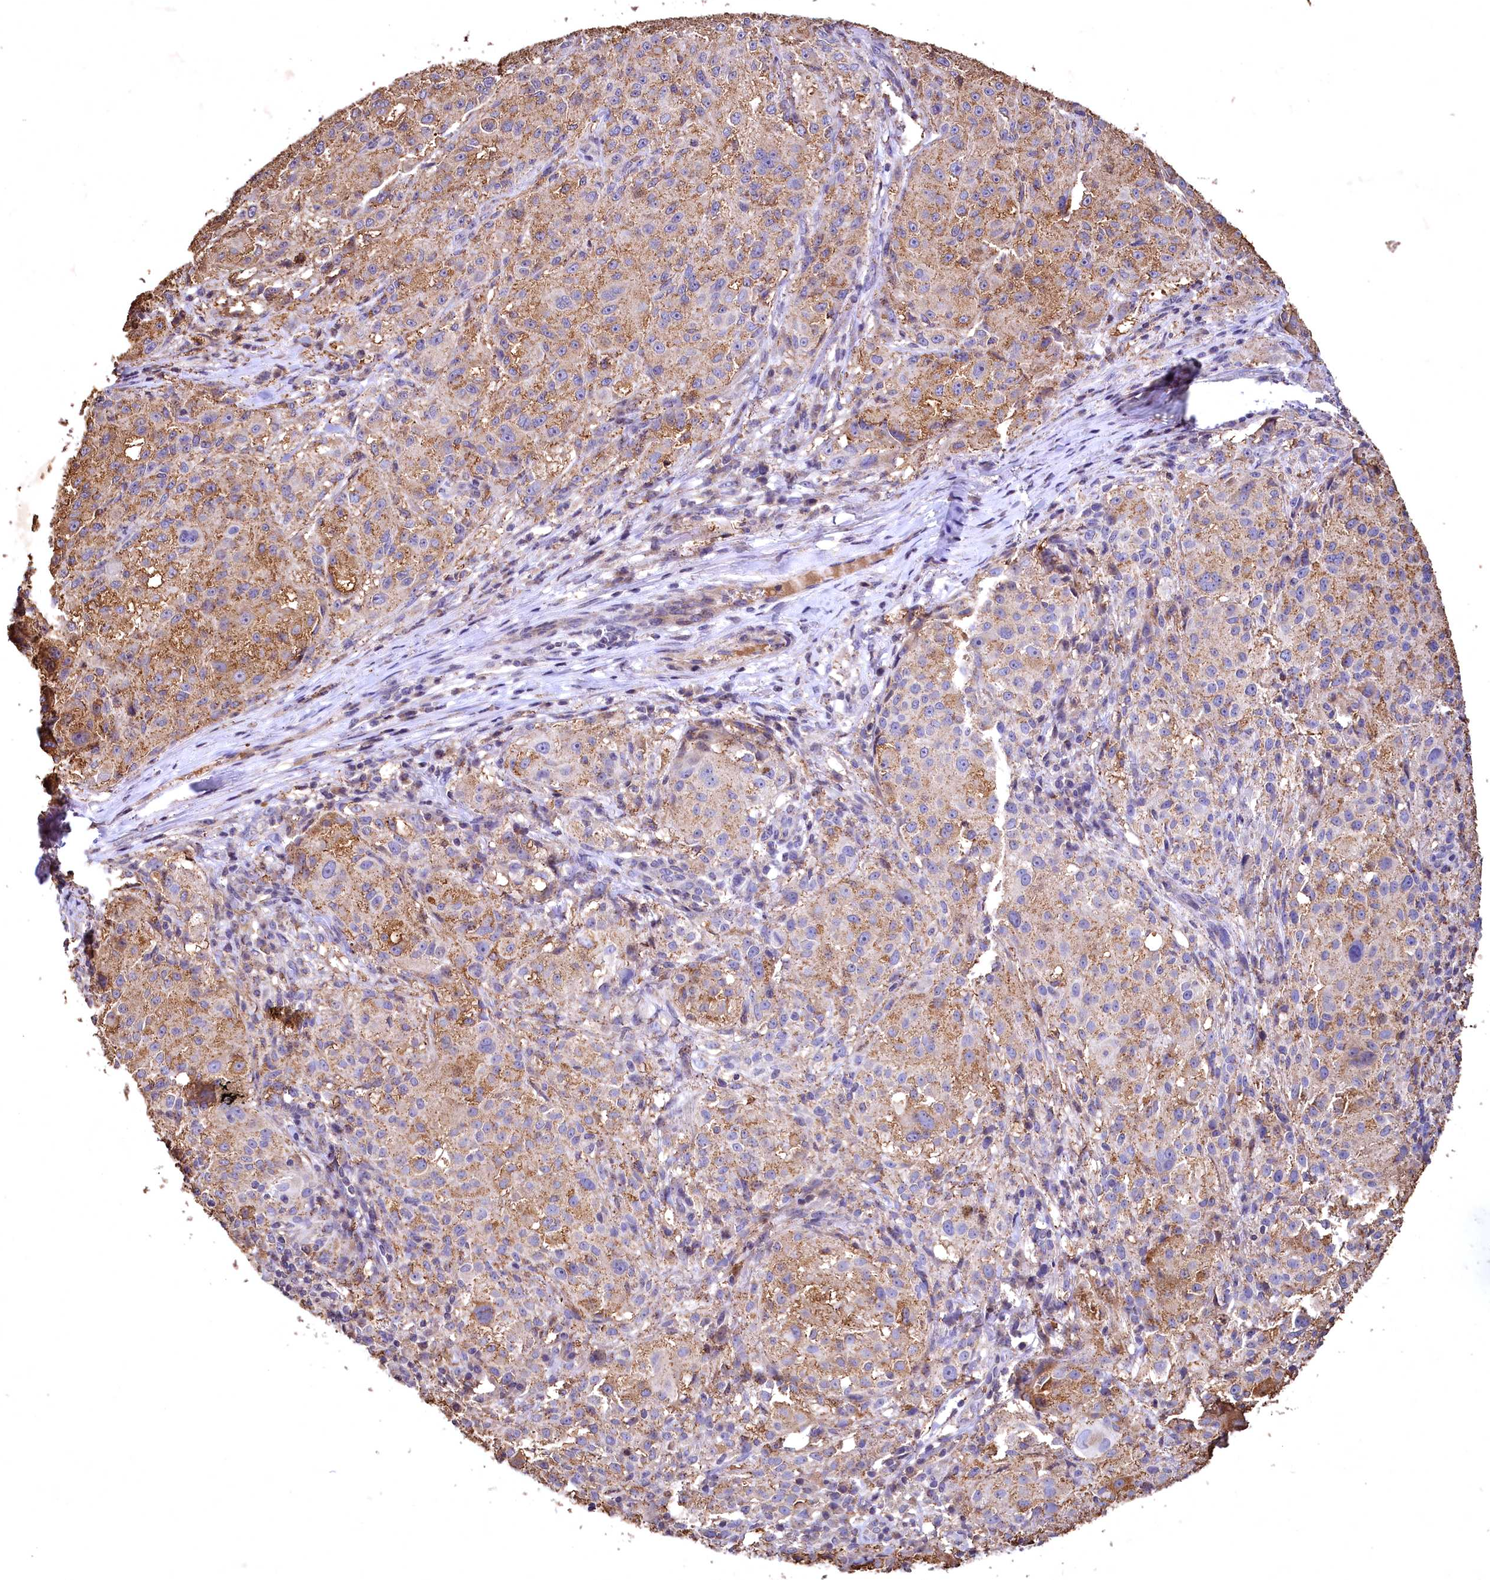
{"staining": {"intensity": "moderate", "quantity": ">75%", "location": "cytoplasmic/membranous"}, "tissue": "melanoma", "cell_type": "Tumor cells", "image_type": "cancer", "snomed": [{"axis": "morphology", "description": "Necrosis, NOS"}, {"axis": "morphology", "description": "Malignant melanoma, NOS"}, {"axis": "topography", "description": "Skin"}], "caption": "IHC (DAB (3,3'-diaminobenzidine)) staining of human malignant melanoma demonstrates moderate cytoplasmic/membranous protein positivity in approximately >75% of tumor cells.", "gene": "SPTA1", "patient": {"sex": "female", "age": 87}}